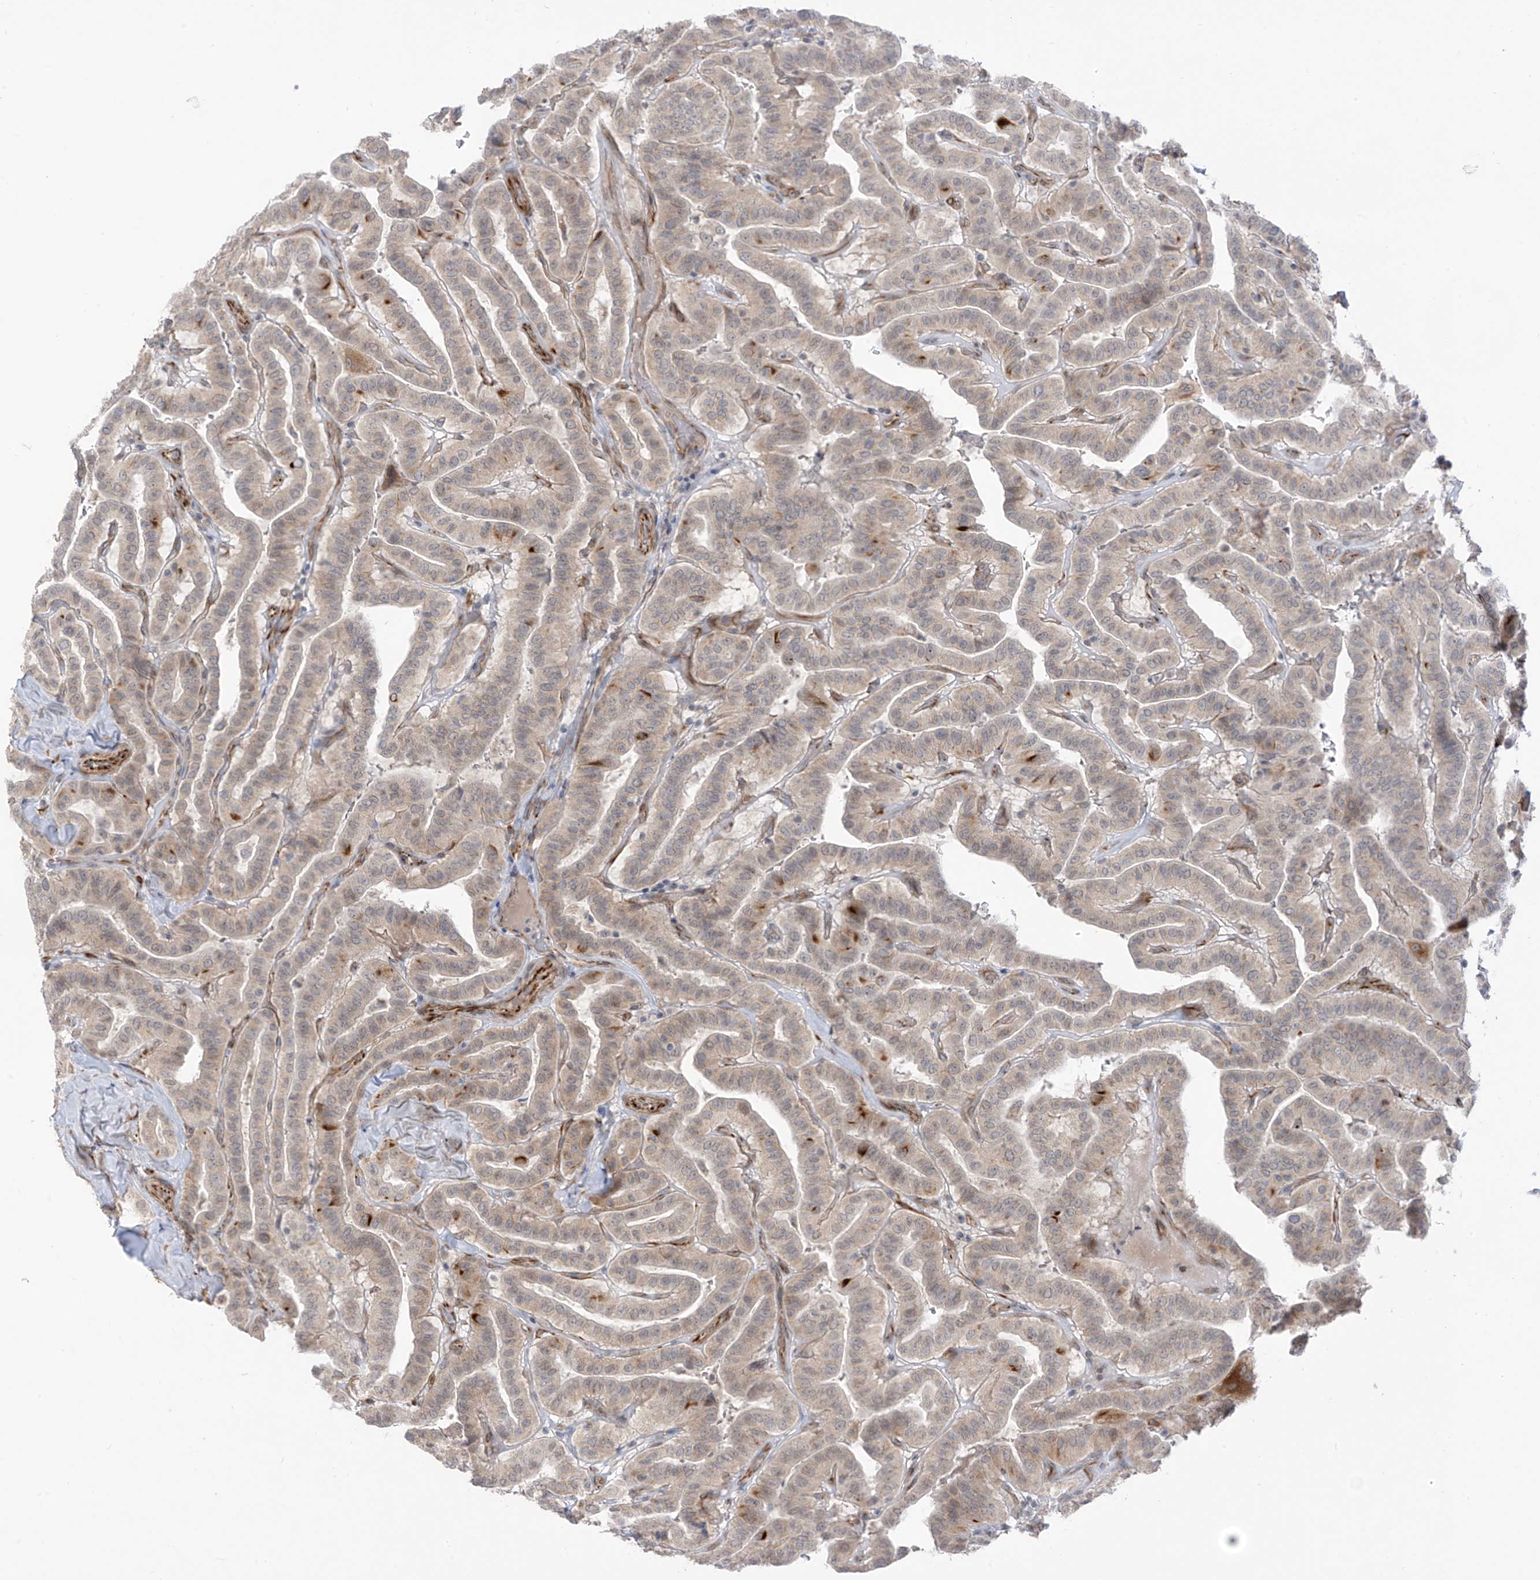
{"staining": {"intensity": "strong", "quantity": "<25%", "location": "cytoplasmic/membranous"}, "tissue": "thyroid cancer", "cell_type": "Tumor cells", "image_type": "cancer", "snomed": [{"axis": "morphology", "description": "Papillary adenocarcinoma, NOS"}, {"axis": "topography", "description": "Thyroid gland"}], "caption": "IHC of human thyroid cancer (papillary adenocarcinoma) exhibits medium levels of strong cytoplasmic/membranous positivity in about <25% of tumor cells.", "gene": "HS6ST2", "patient": {"sex": "male", "age": 77}}